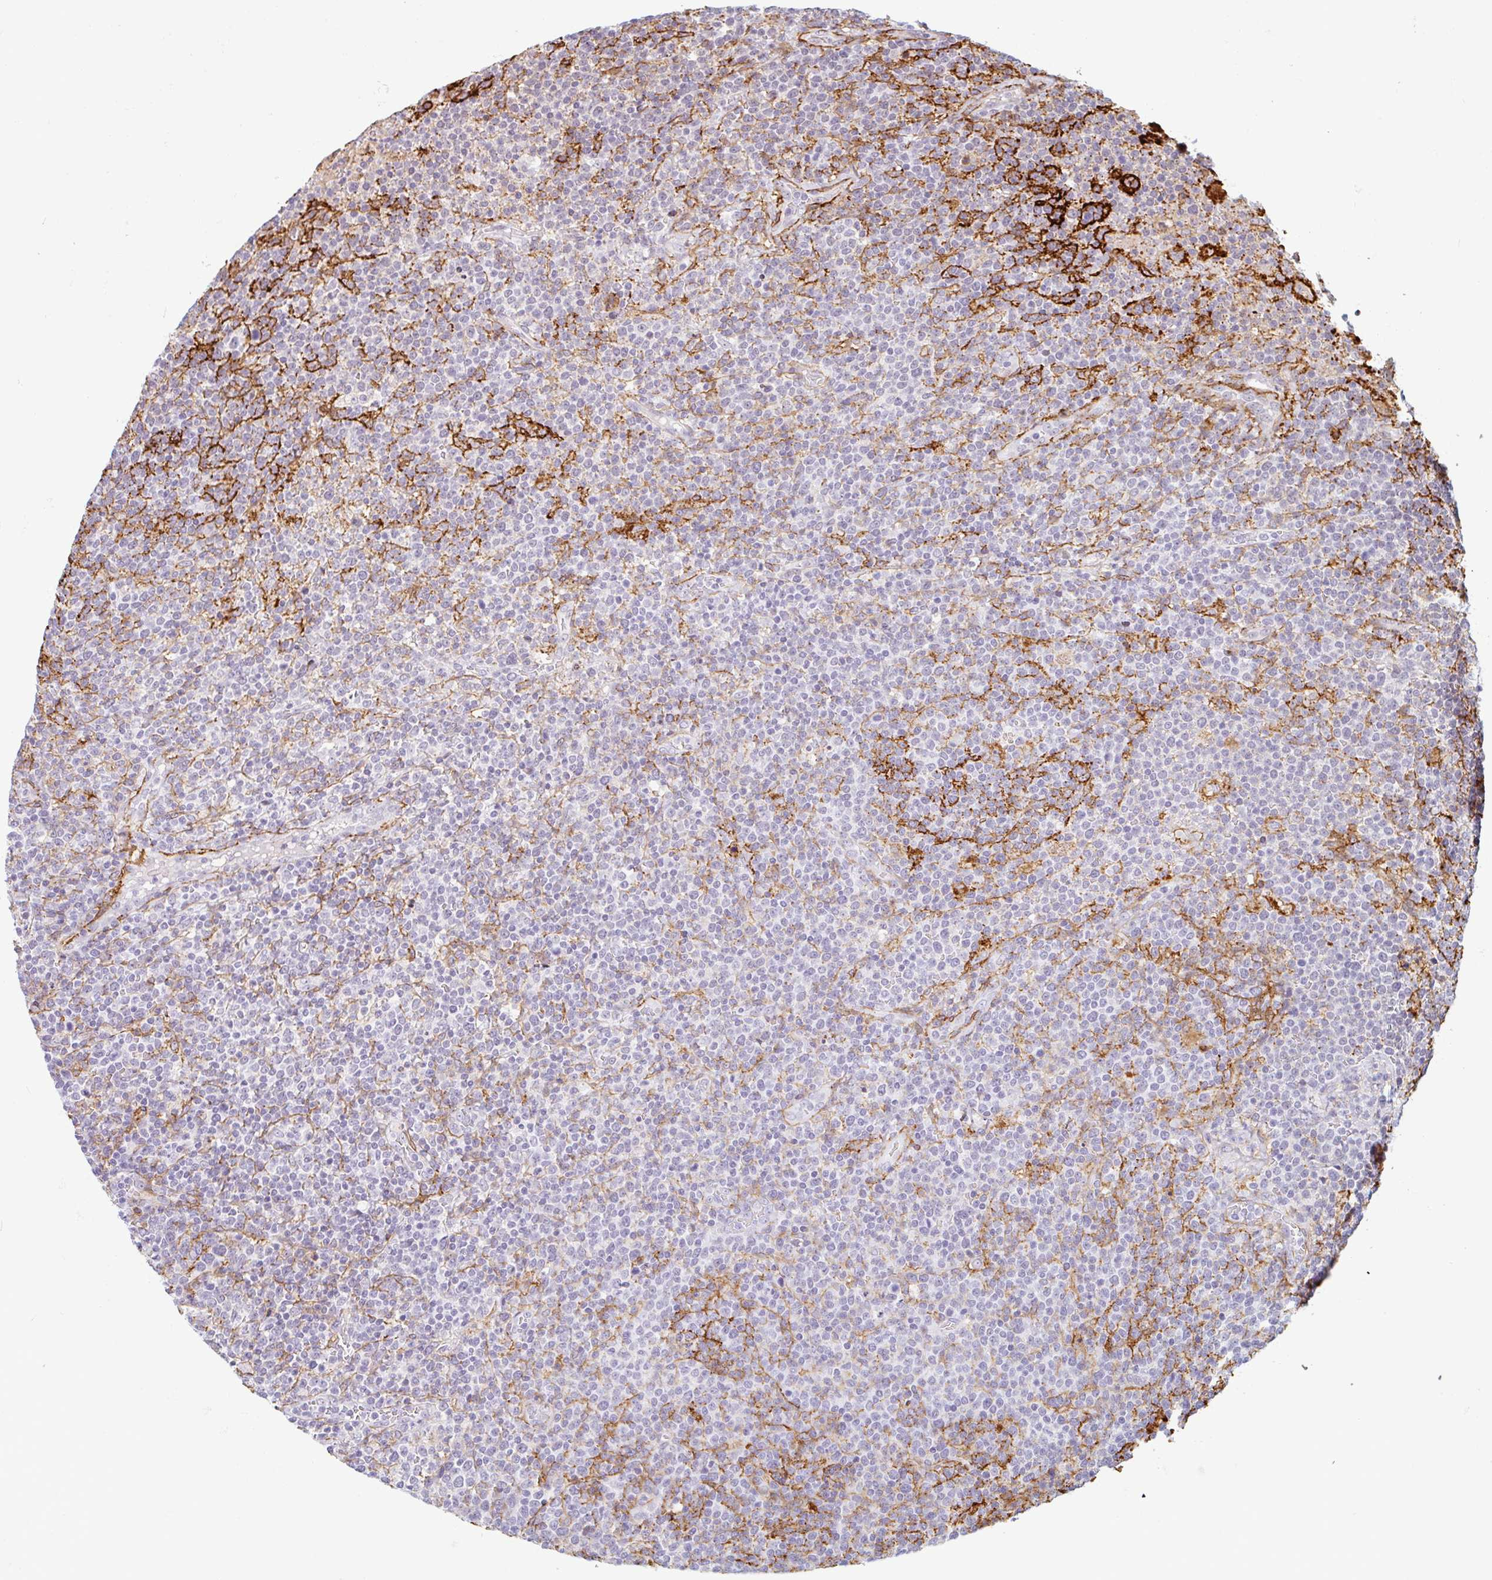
{"staining": {"intensity": "negative", "quantity": "none", "location": "none"}, "tissue": "lymphoma", "cell_type": "Tumor cells", "image_type": "cancer", "snomed": [{"axis": "morphology", "description": "Malignant lymphoma, non-Hodgkin's type, High grade"}, {"axis": "topography", "description": "Lymph node"}], "caption": "Malignant lymphoma, non-Hodgkin's type (high-grade) was stained to show a protein in brown. There is no significant positivity in tumor cells.", "gene": "TMEM119", "patient": {"sex": "male", "age": 61}}